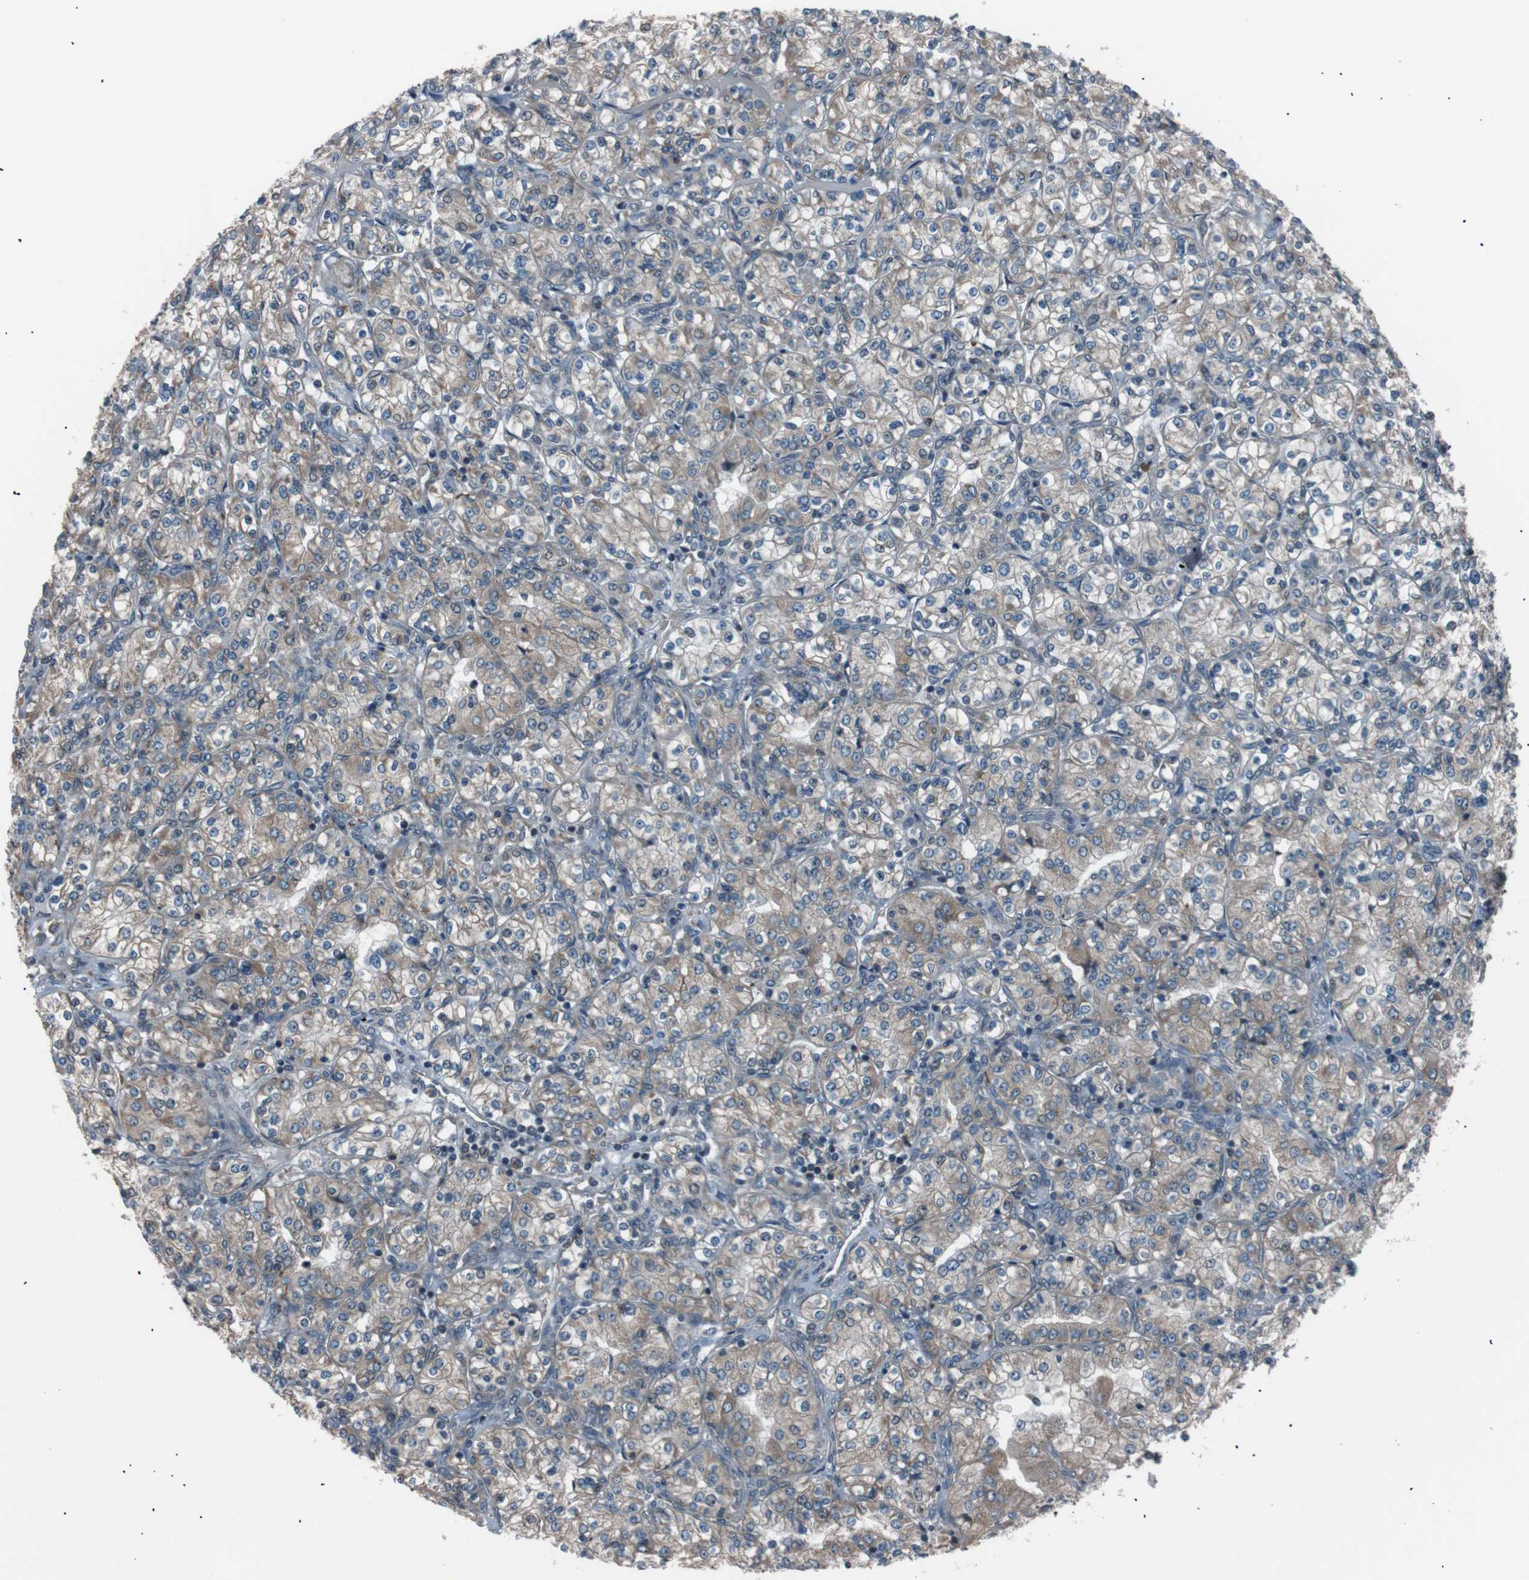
{"staining": {"intensity": "moderate", "quantity": ">75%", "location": "cytoplasmic/membranous"}, "tissue": "renal cancer", "cell_type": "Tumor cells", "image_type": "cancer", "snomed": [{"axis": "morphology", "description": "Adenocarcinoma, NOS"}, {"axis": "topography", "description": "Kidney"}], "caption": "Immunohistochemistry image of neoplastic tissue: adenocarcinoma (renal) stained using IHC reveals medium levels of moderate protein expression localized specifically in the cytoplasmic/membranous of tumor cells, appearing as a cytoplasmic/membranous brown color.", "gene": "SIGMAR1", "patient": {"sex": "male", "age": 77}}